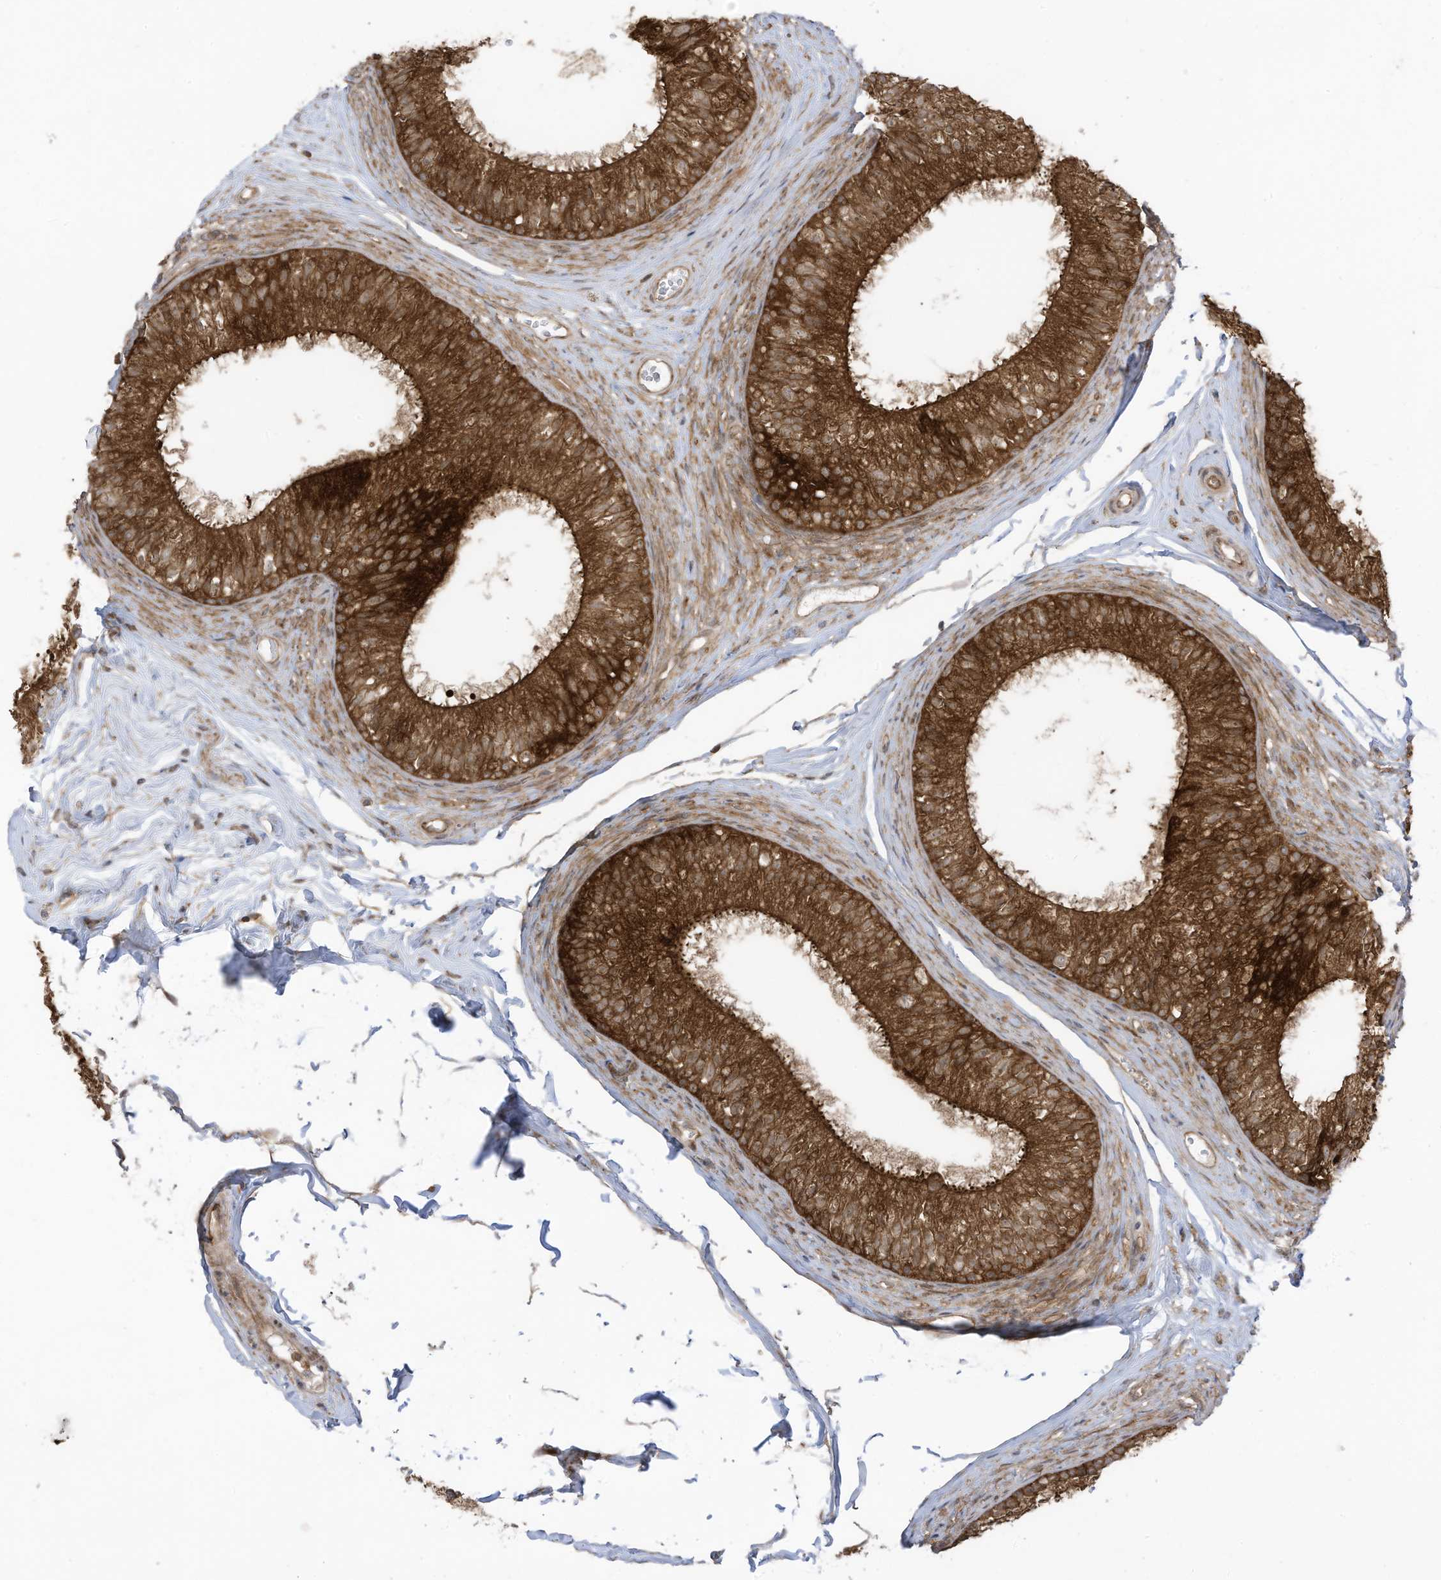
{"staining": {"intensity": "strong", "quantity": ">75%", "location": "cytoplasmic/membranous"}, "tissue": "epididymis", "cell_type": "Glandular cells", "image_type": "normal", "snomed": [{"axis": "morphology", "description": "Normal tissue, NOS"}, {"axis": "morphology", "description": "Seminoma in situ"}, {"axis": "topography", "description": "Testis"}, {"axis": "topography", "description": "Epididymis"}], "caption": "An immunohistochemistry micrograph of benign tissue is shown. Protein staining in brown shows strong cytoplasmic/membranous positivity in epididymis within glandular cells. (Brightfield microscopy of DAB IHC at high magnification).", "gene": "REPS1", "patient": {"sex": "male", "age": 28}}